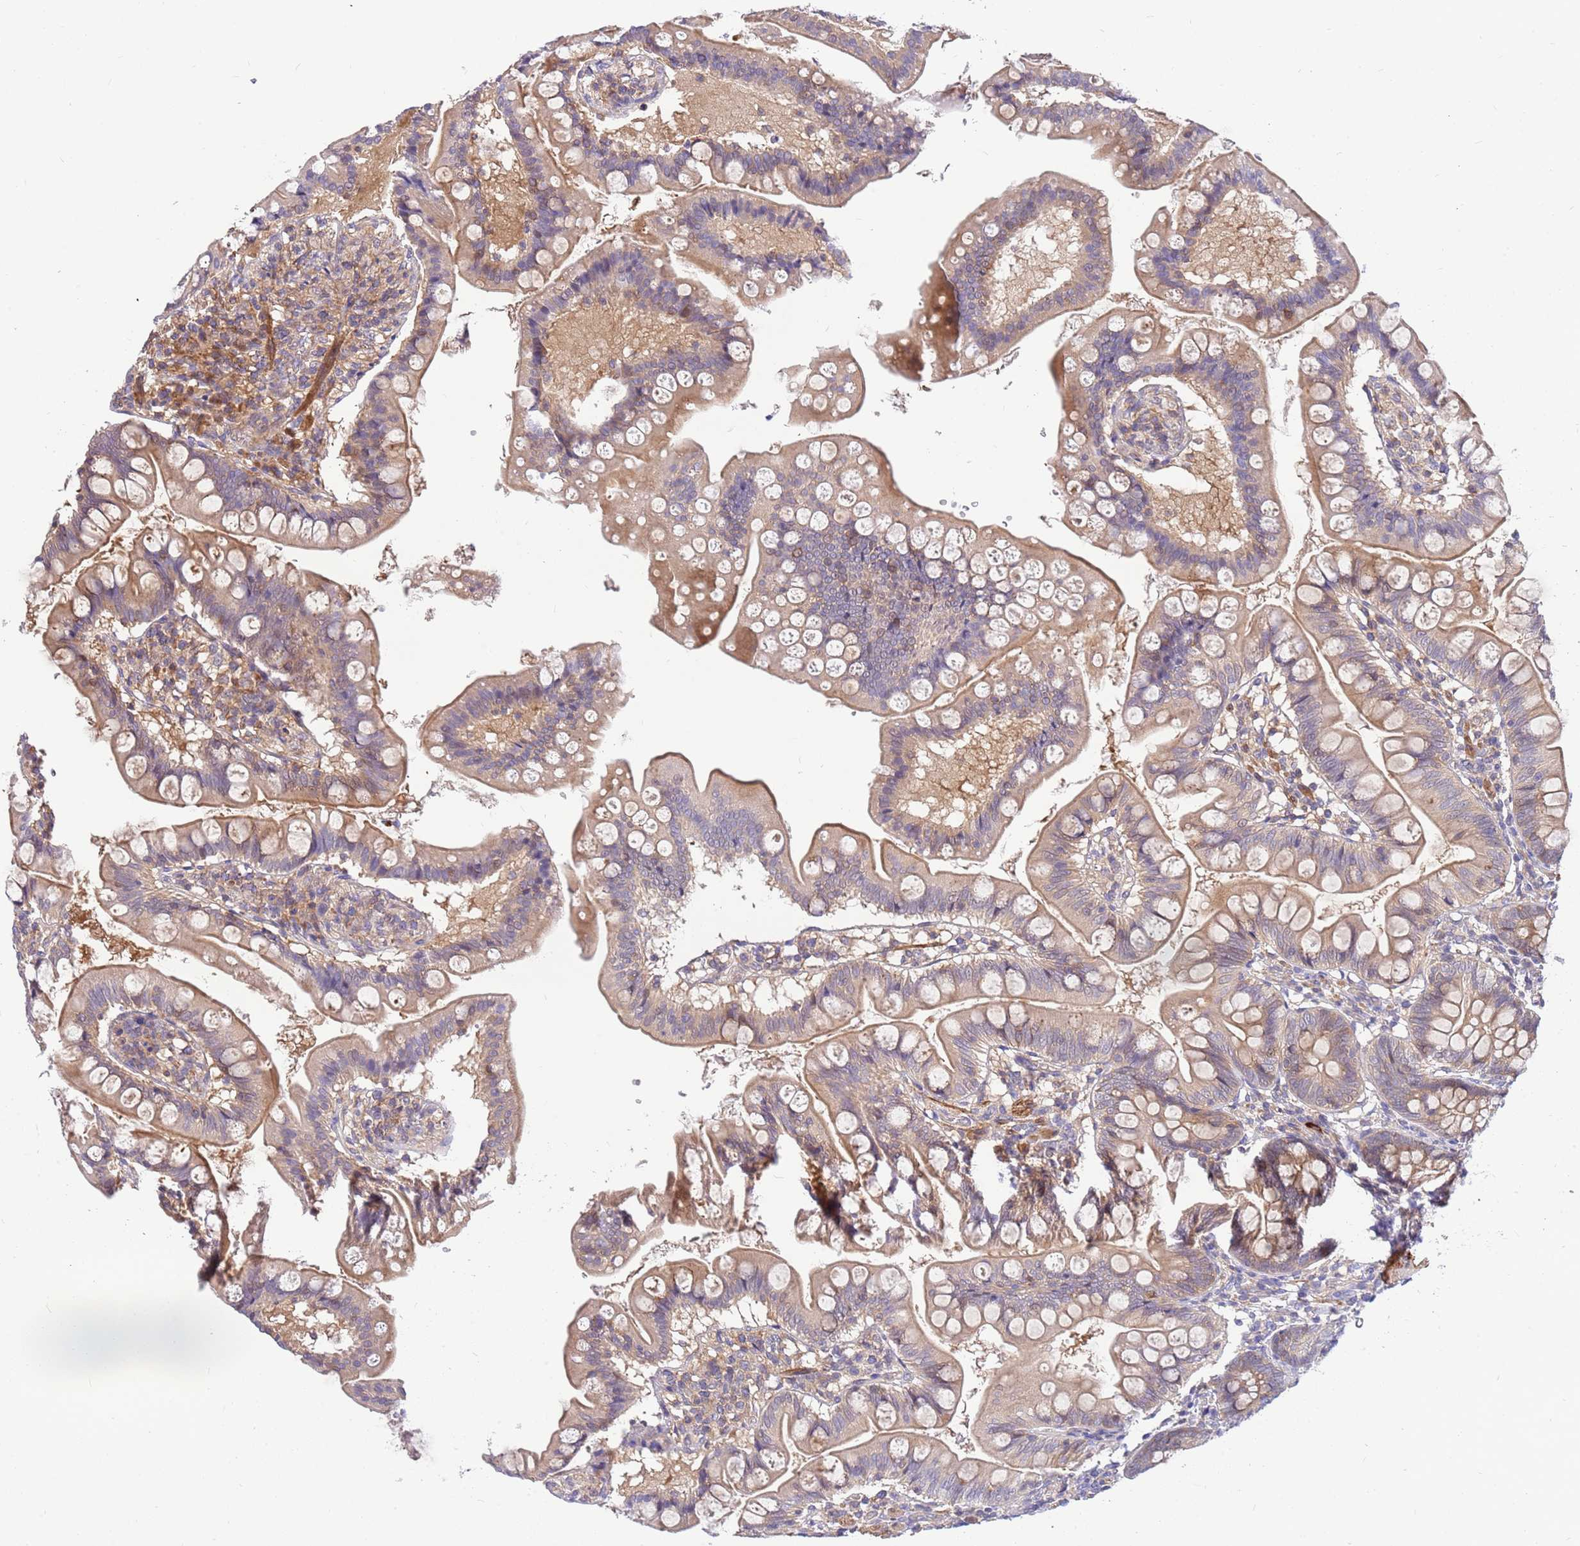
{"staining": {"intensity": "moderate", "quantity": ">75%", "location": "cytoplasmic/membranous"}, "tissue": "small intestine", "cell_type": "Glandular cells", "image_type": "normal", "snomed": [{"axis": "morphology", "description": "Normal tissue, NOS"}, {"axis": "topography", "description": "Small intestine"}], "caption": "Benign small intestine was stained to show a protein in brown. There is medium levels of moderate cytoplasmic/membranous staining in about >75% of glandular cells.", "gene": "MVD", "patient": {"sex": "male", "age": 7}}